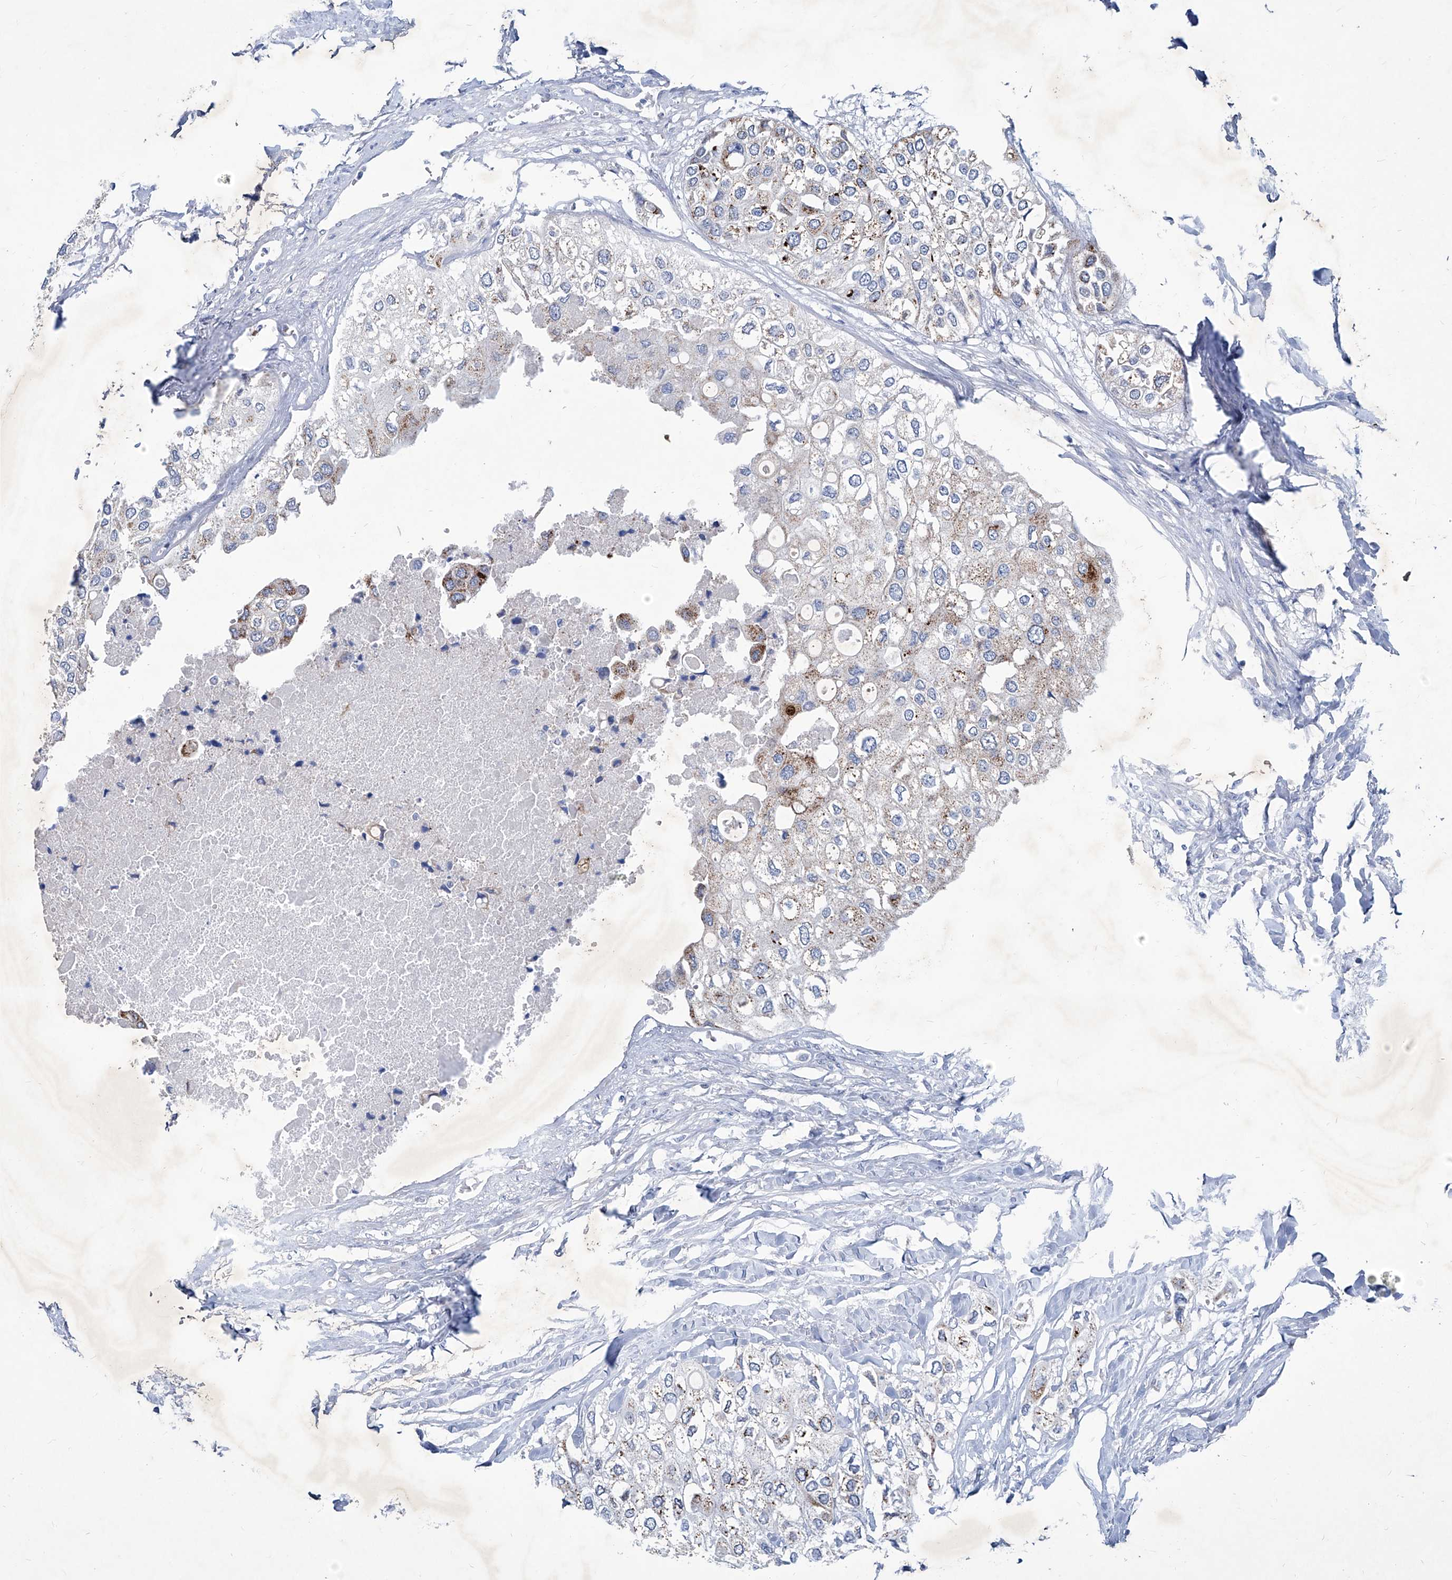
{"staining": {"intensity": "moderate", "quantity": "<25%", "location": "cytoplasmic/membranous"}, "tissue": "urothelial cancer", "cell_type": "Tumor cells", "image_type": "cancer", "snomed": [{"axis": "morphology", "description": "Urothelial carcinoma, High grade"}, {"axis": "topography", "description": "Urinary bladder"}], "caption": "Urothelial cancer stained for a protein (brown) exhibits moderate cytoplasmic/membranous positive staining in about <25% of tumor cells.", "gene": "KLHL17", "patient": {"sex": "male", "age": 64}}